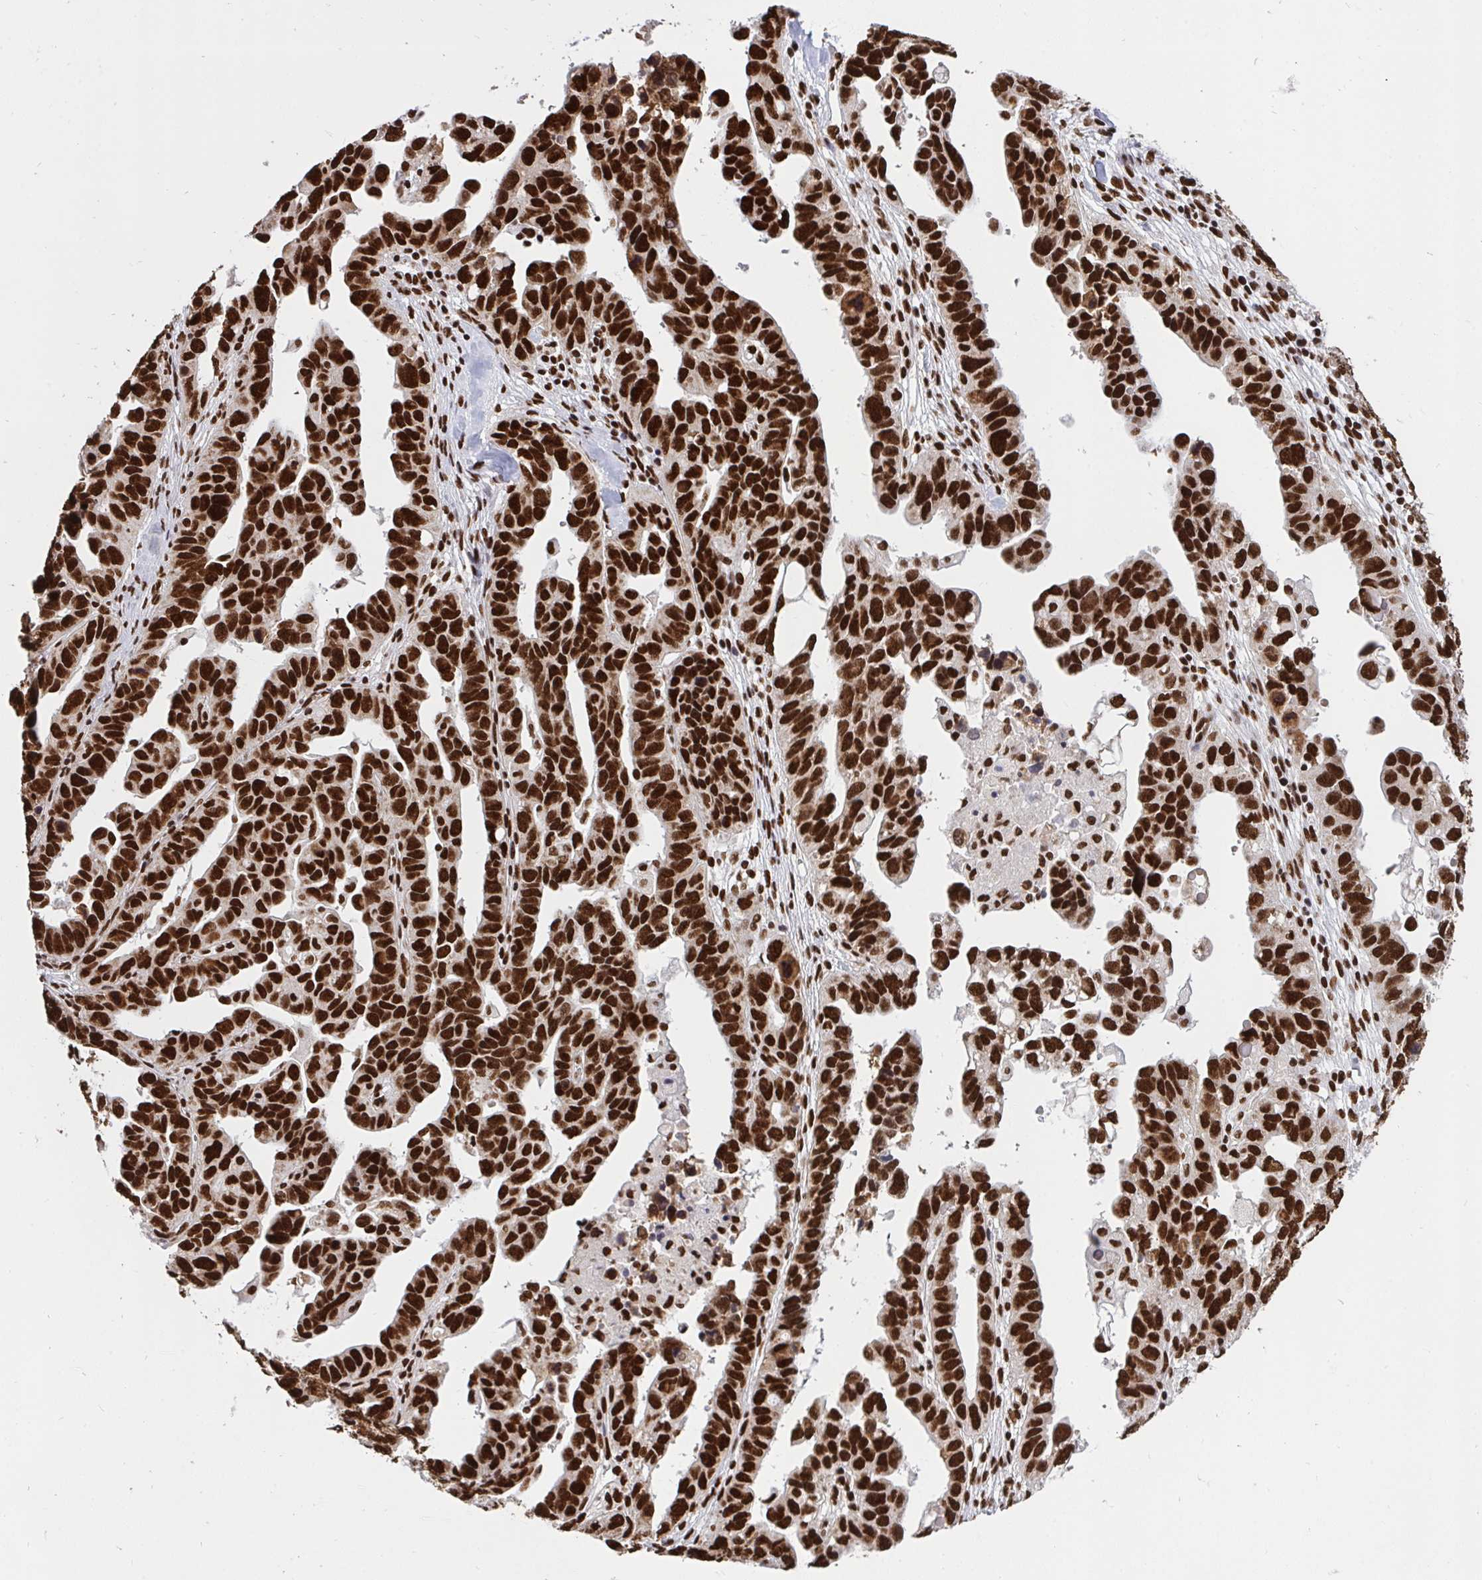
{"staining": {"intensity": "strong", "quantity": ">75%", "location": "nuclear"}, "tissue": "ovarian cancer", "cell_type": "Tumor cells", "image_type": "cancer", "snomed": [{"axis": "morphology", "description": "Cystadenocarcinoma, serous, NOS"}, {"axis": "topography", "description": "Ovary"}], "caption": "This is an image of IHC staining of ovarian cancer, which shows strong positivity in the nuclear of tumor cells.", "gene": "HNRNPL", "patient": {"sex": "female", "age": 69}}